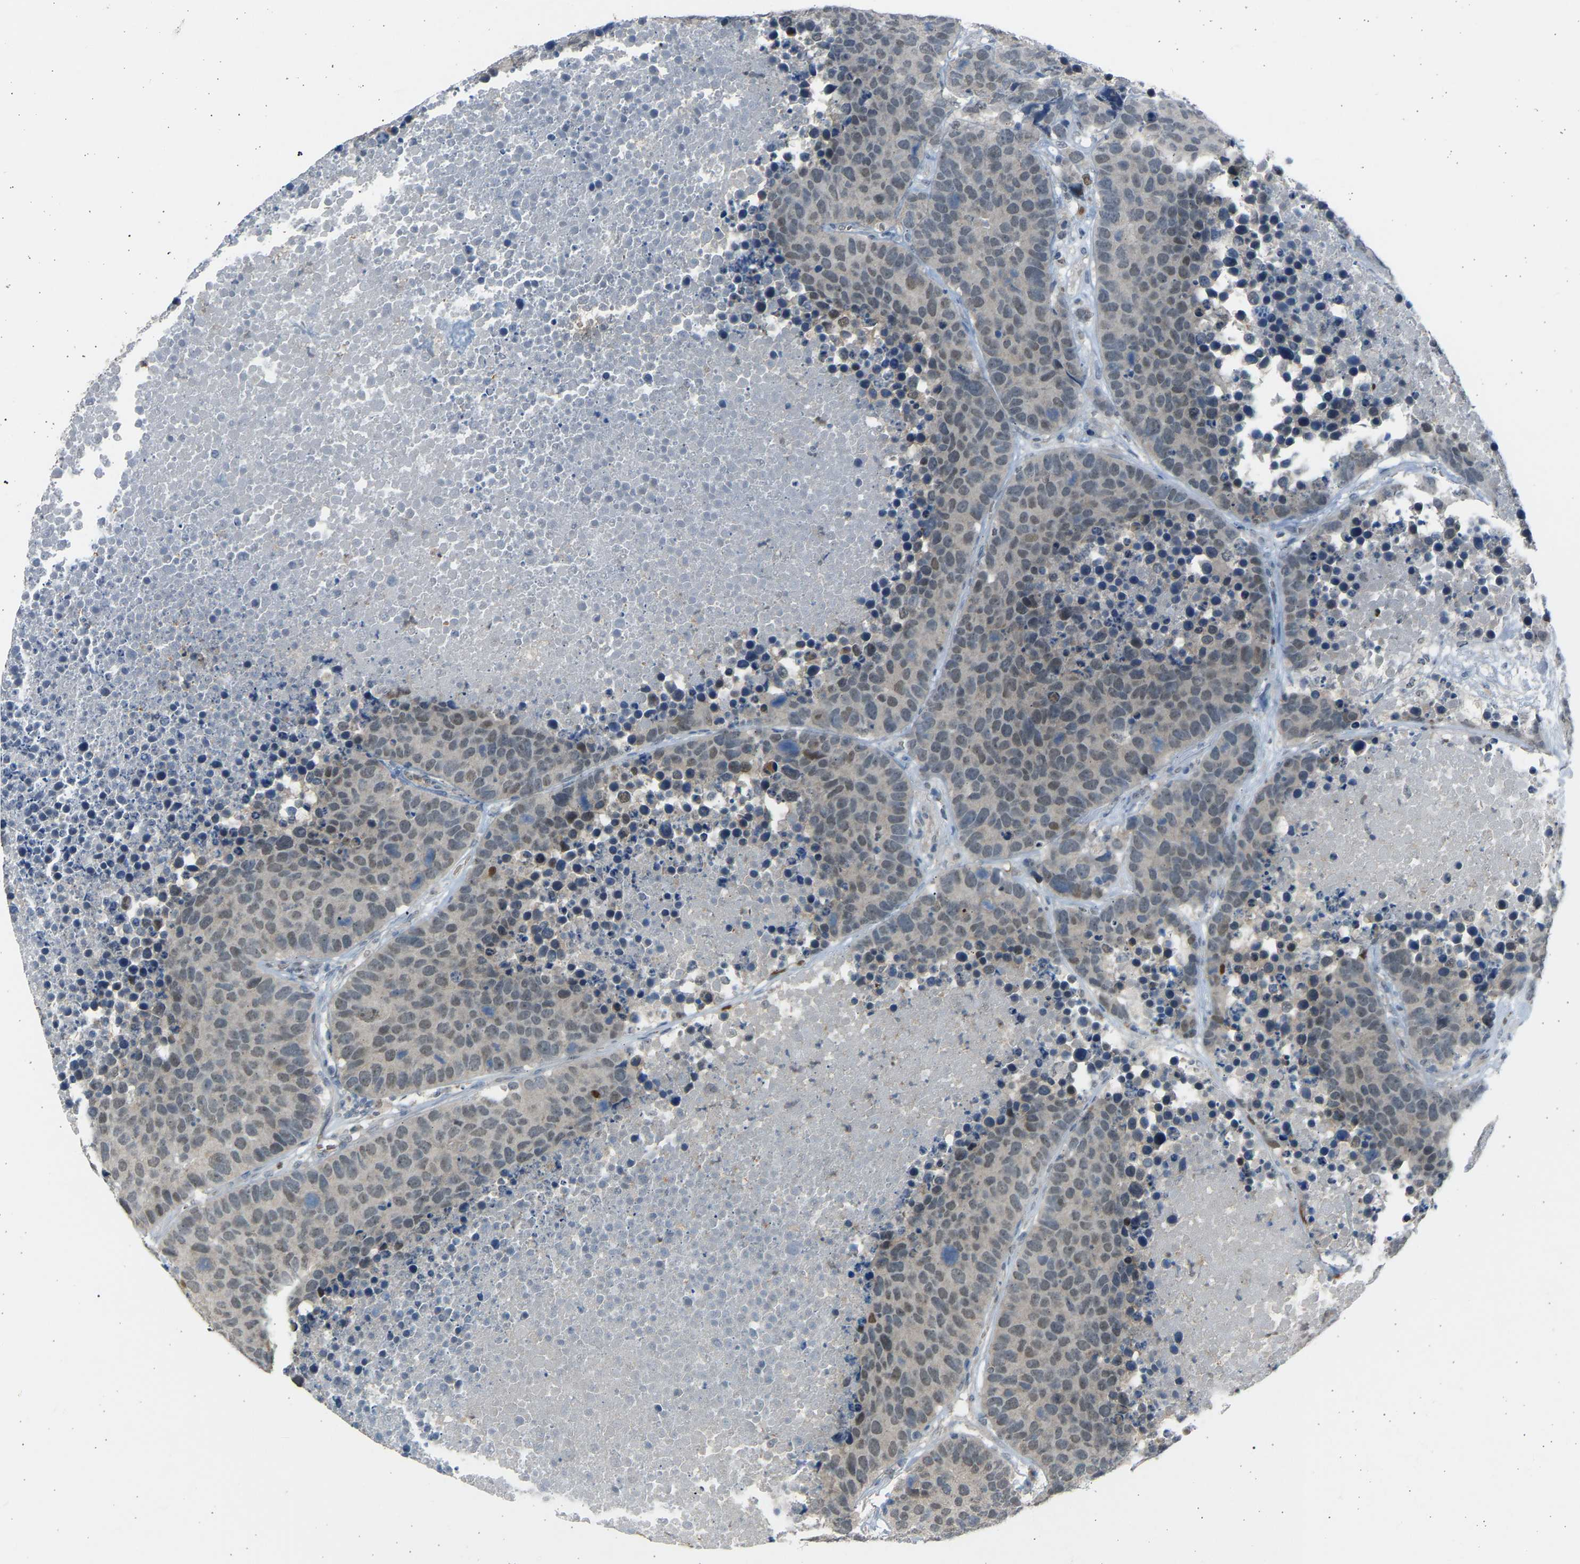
{"staining": {"intensity": "weak", "quantity": "<25%", "location": "nuclear"}, "tissue": "carcinoid", "cell_type": "Tumor cells", "image_type": "cancer", "snomed": [{"axis": "morphology", "description": "Carcinoid, malignant, NOS"}, {"axis": "topography", "description": "Lung"}], "caption": "This is an IHC photomicrograph of human malignant carcinoid. There is no expression in tumor cells.", "gene": "BIRC2", "patient": {"sex": "male", "age": 60}}